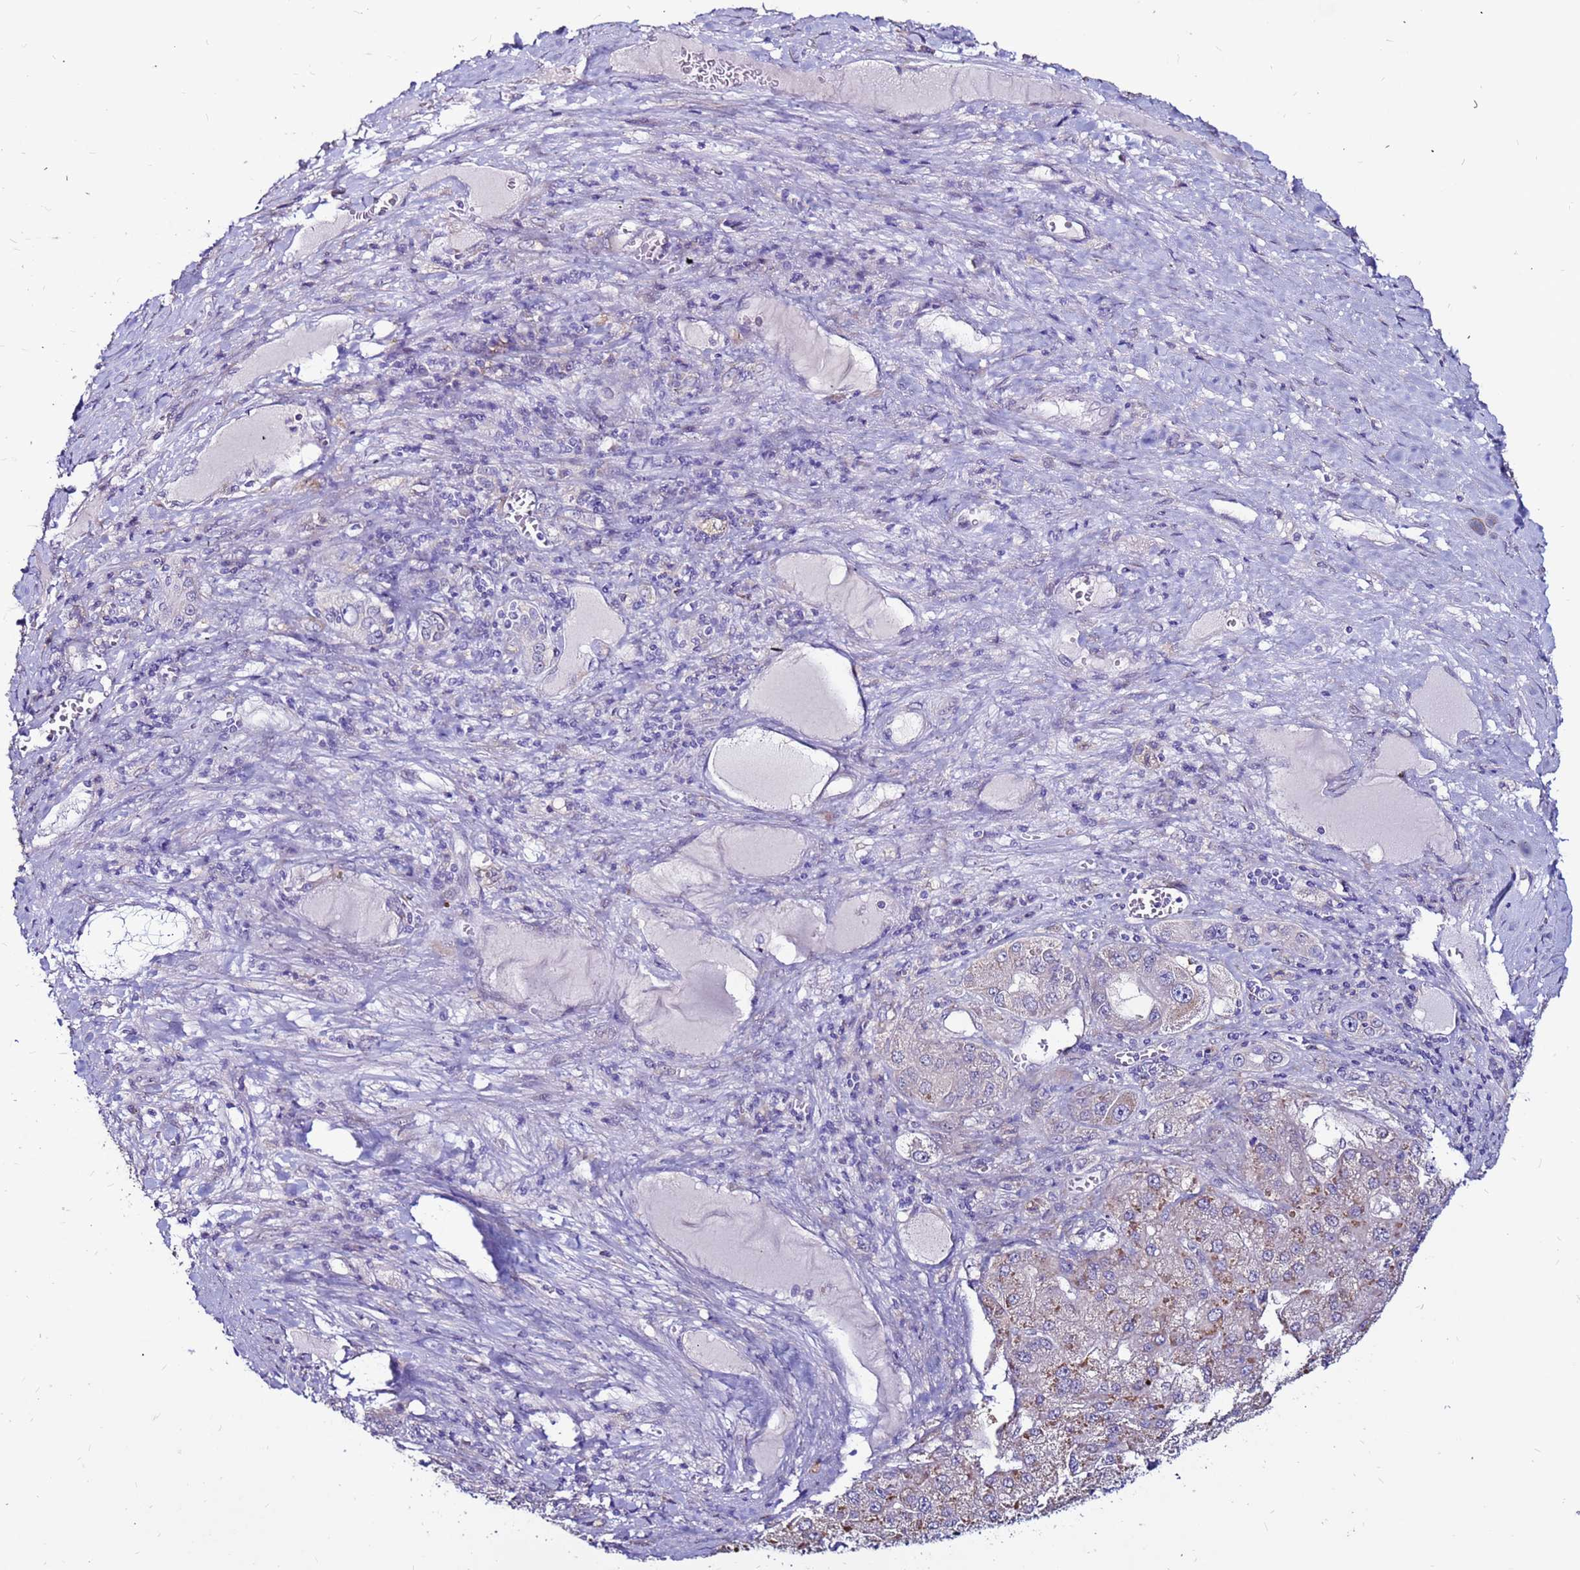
{"staining": {"intensity": "moderate", "quantity": "25%-75%", "location": "cytoplasmic/membranous"}, "tissue": "liver cancer", "cell_type": "Tumor cells", "image_type": "cancer", "snomed": [{"axis": "morphology", "description": "Carcinoma, Hepatocellular, NOS"}, {"axis": "topography", "description": "Liver"}], "caption": "Protein expression analysis of liver hepatocellular carcinoma shows moderate cytoplasmic/membranous positivity in about 25%-75% of tumor cells.", "gene": "SLC44A3", "patient": {"sex": "female", "age": 73}}